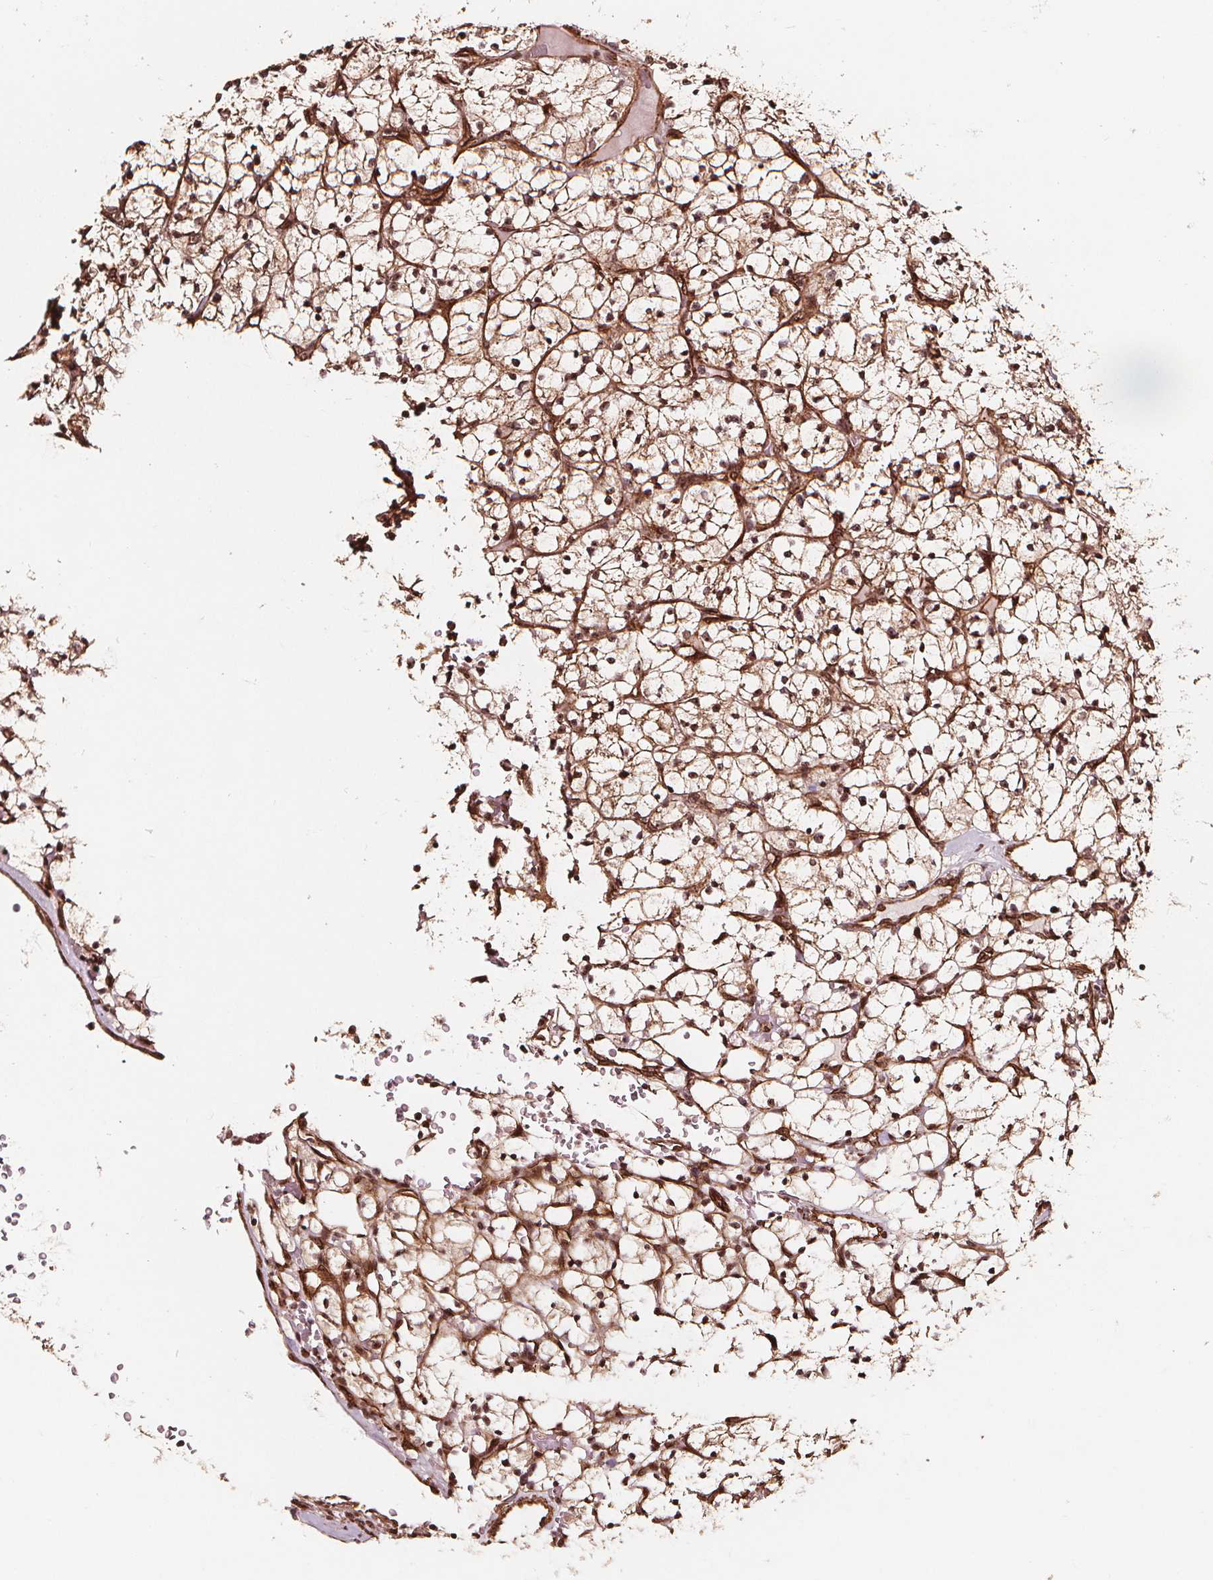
{"staining": {"intensity": "moderate", "quantity": ">75%", "location": "cytoplasmic/membranous,nuclear"}, "tissue": "renal cancer", "cell_type": "Tumor cells", "image_type": "cancer", "snomed": [{"axis": "morphology", "description": "Adenocarcinoma, NOS"}, {"axis": "topography", "description": "Kidney"}], "caption": "DAB immunohistochemical staining of human renal adenocarcinoma reveals moderate cytoplasmic/membranous and nuclear protein positivity in approximately >75% of tumor cells. Using DAB (brown) and hematoxylin (blue) stains, captured at high magnification using brightfield microscopy.", "gene": "EXOSC9", "patient": {"sex": "female", "age": 64}}